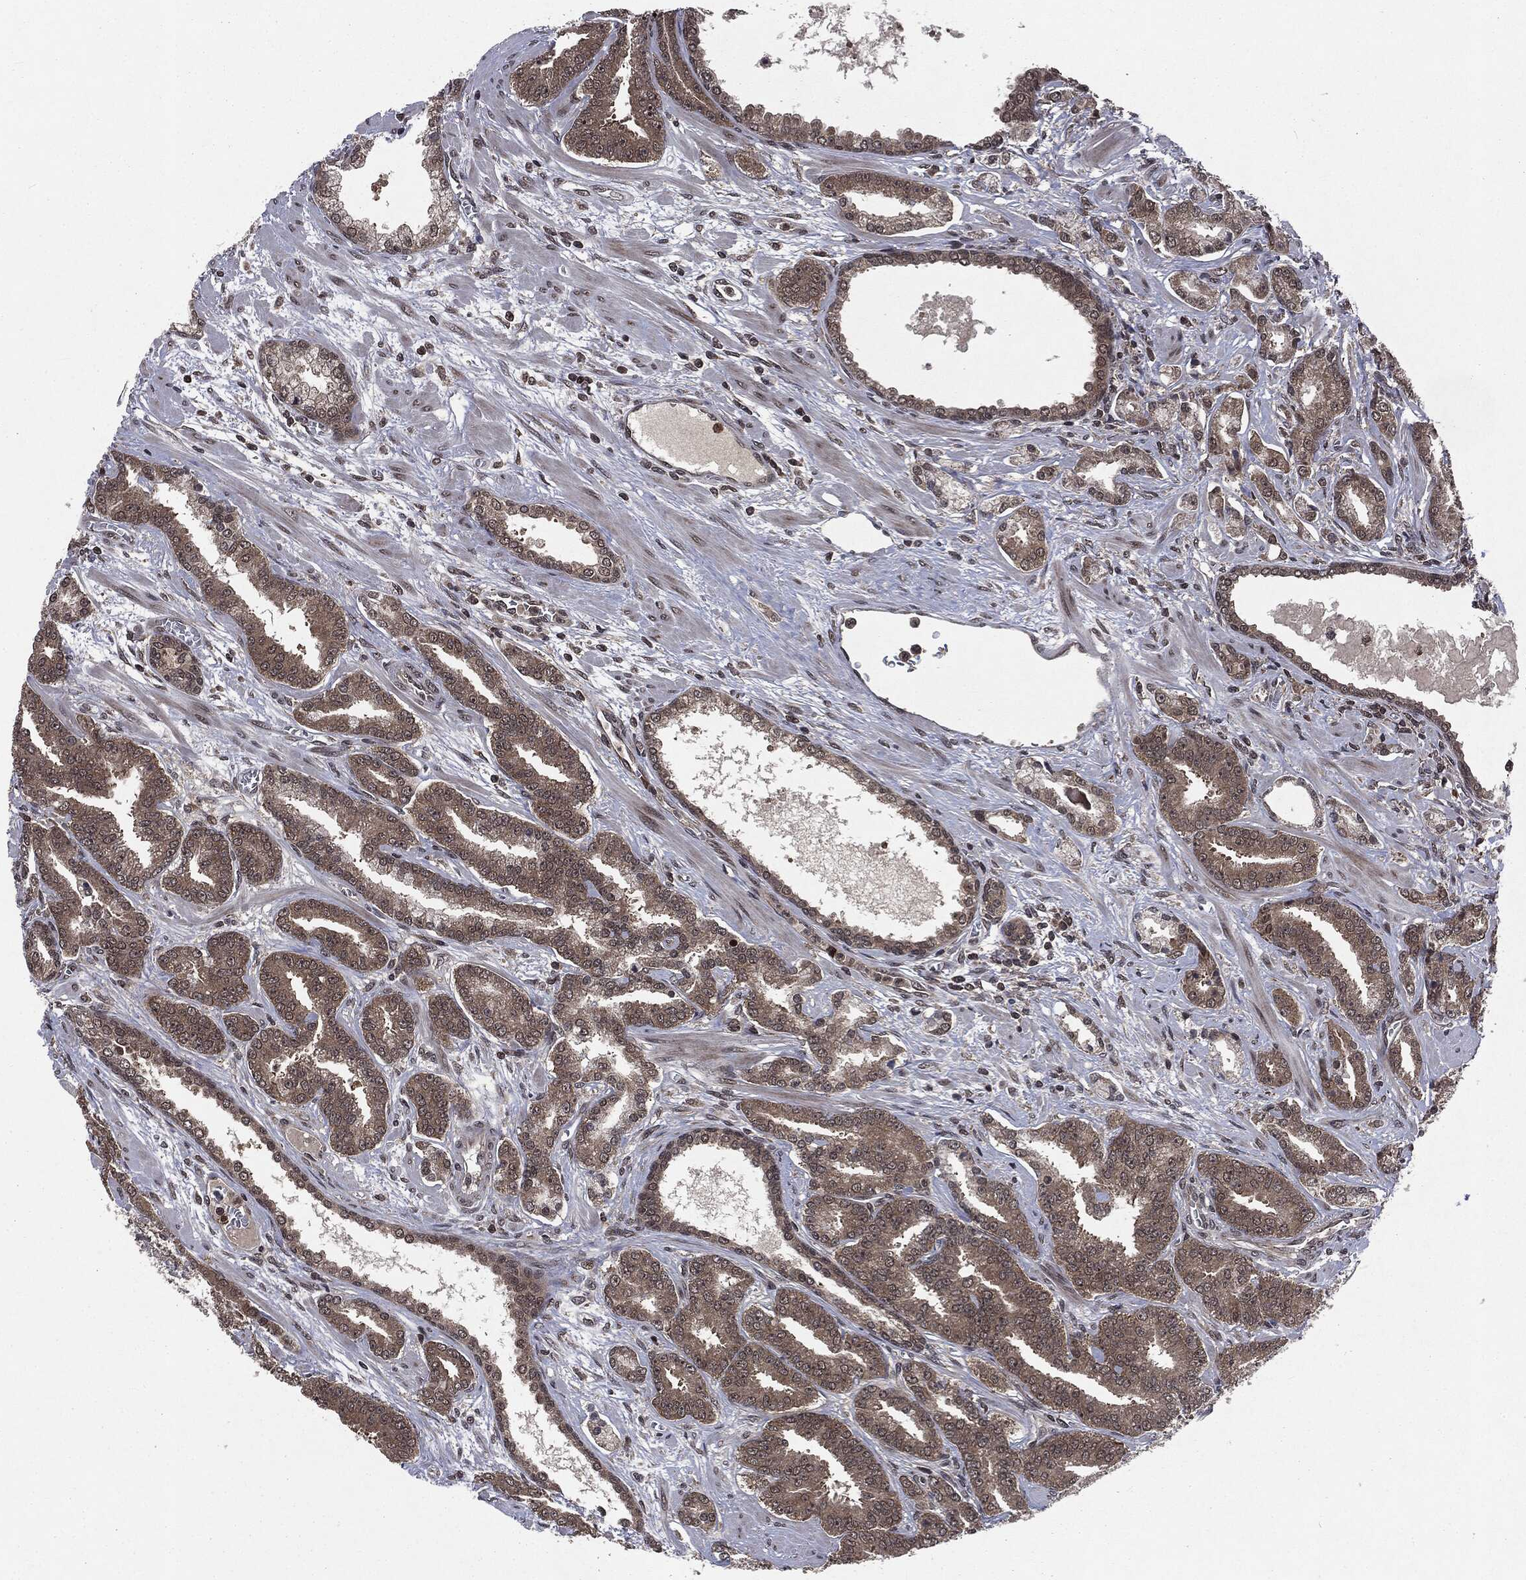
{"staining": {"intensity": "weak", "quantity": "25%-75%", "location": "cytoplasmic/membranous"}, "tissue": "prostate cancer", "cell_type": "Tumor cells", "image_type": "cancer", "snomed": [{"axis": "morphology", "description": "Adenocarcinoma, High grade"}, {"axis": "topography", "description": "Prostate"}], "caption": "This histopathology image shows prostate cancer stained with immunohistochemistry to label a protein in brown. The cytoplasmic/membranous of tumor cells show weak positivity for the protein. Nuclei are counter-stained blue.", "gene": "STAU2", "patient": {"sex": "male", "age": 60}}